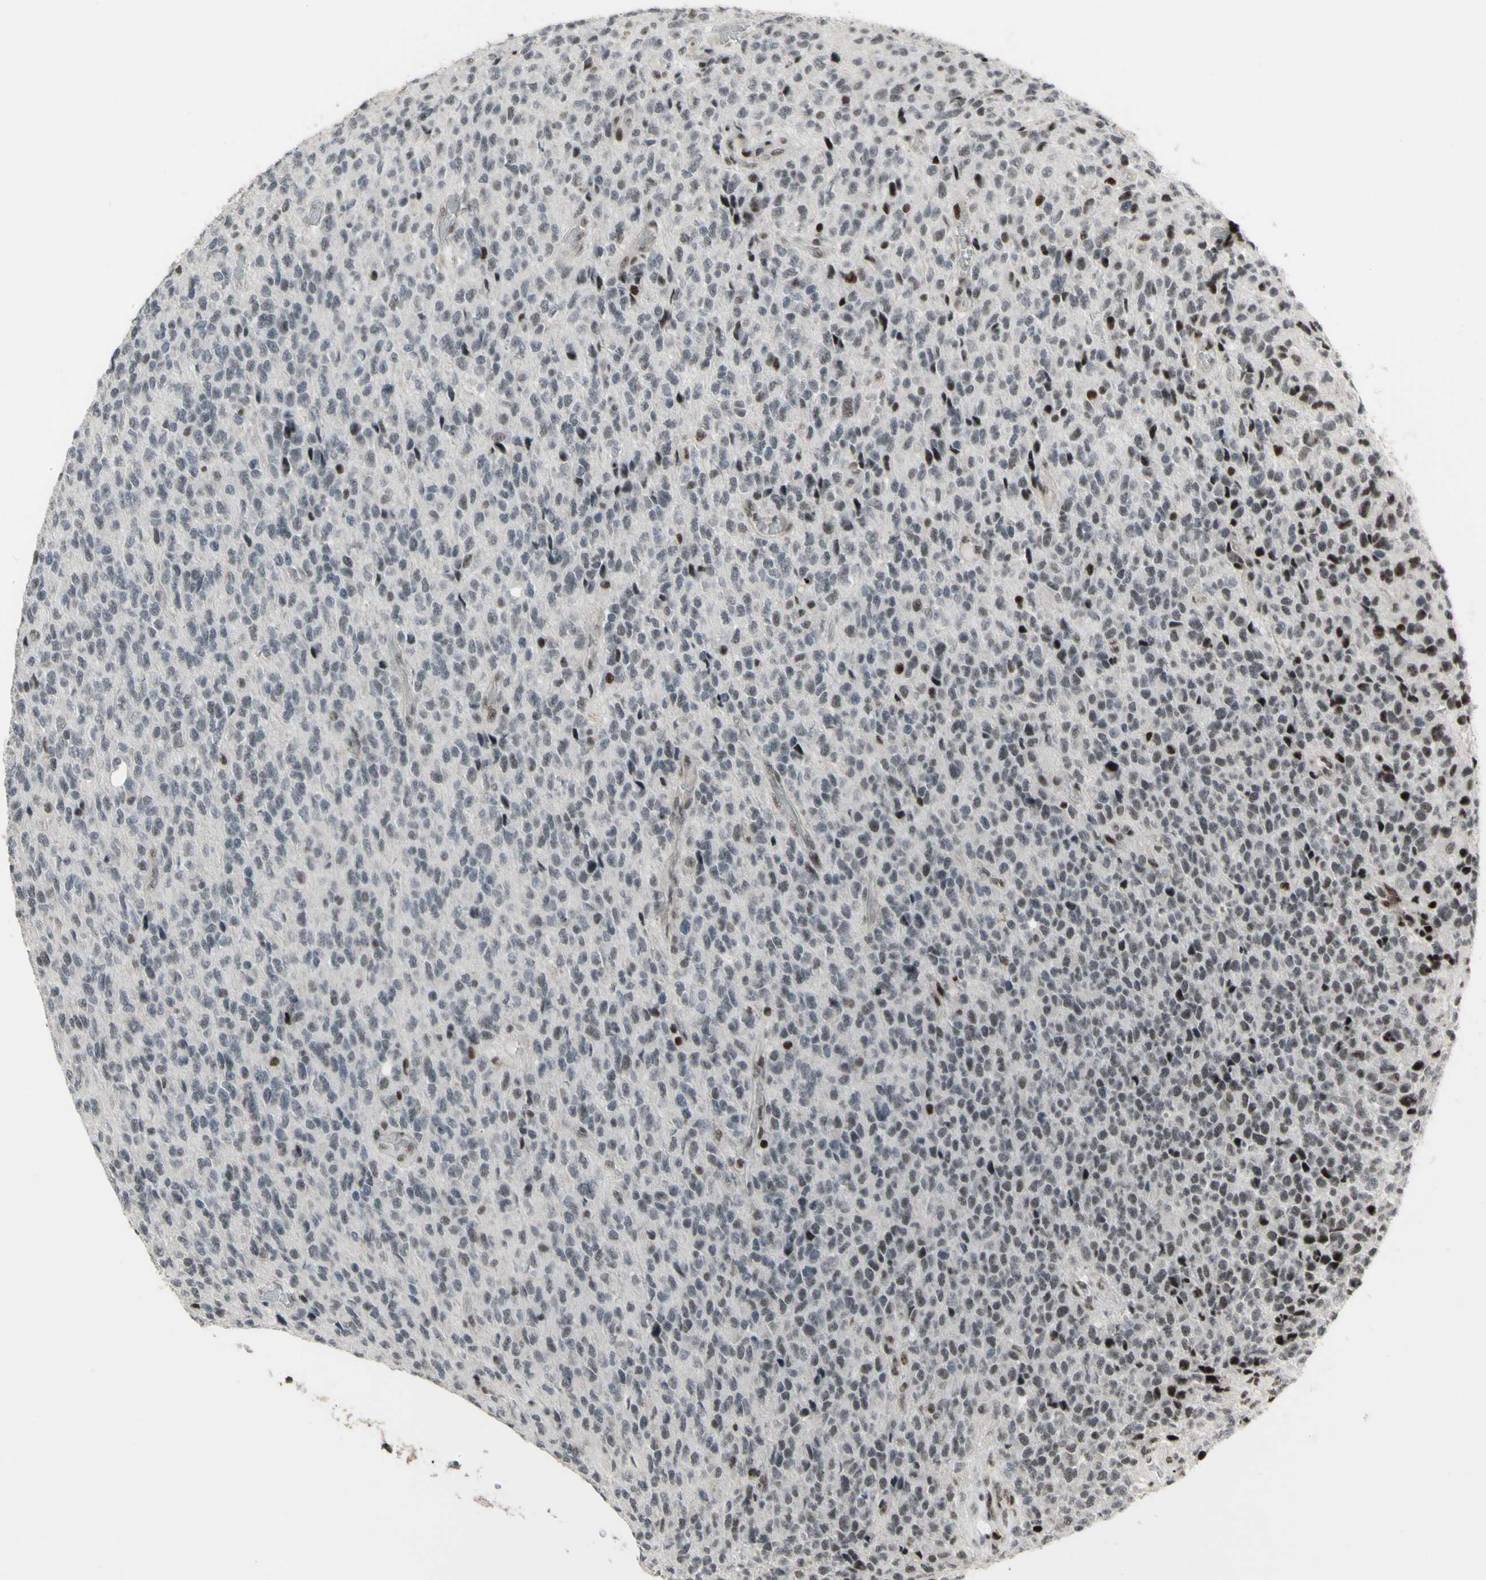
{"staining": {"intensity": "moderate", "quantity": "<25%", "location": "nuclear"}, "tissue": "glioma", "cell_type": "Tumor cells", "image_type": "cancer", "snomed": [{"axis": "morphology", "description": "Glioma, malignant, High grade"}, {"axis": "topography", "description": "pancreas cauda"}], "caption": "Glioma stained for a protein (brown) shows moderate nuclear positive staining in about <25% of tumor cells.", "gene": "SUPT6H", "patient": {"sex": "male", "age": 60}}